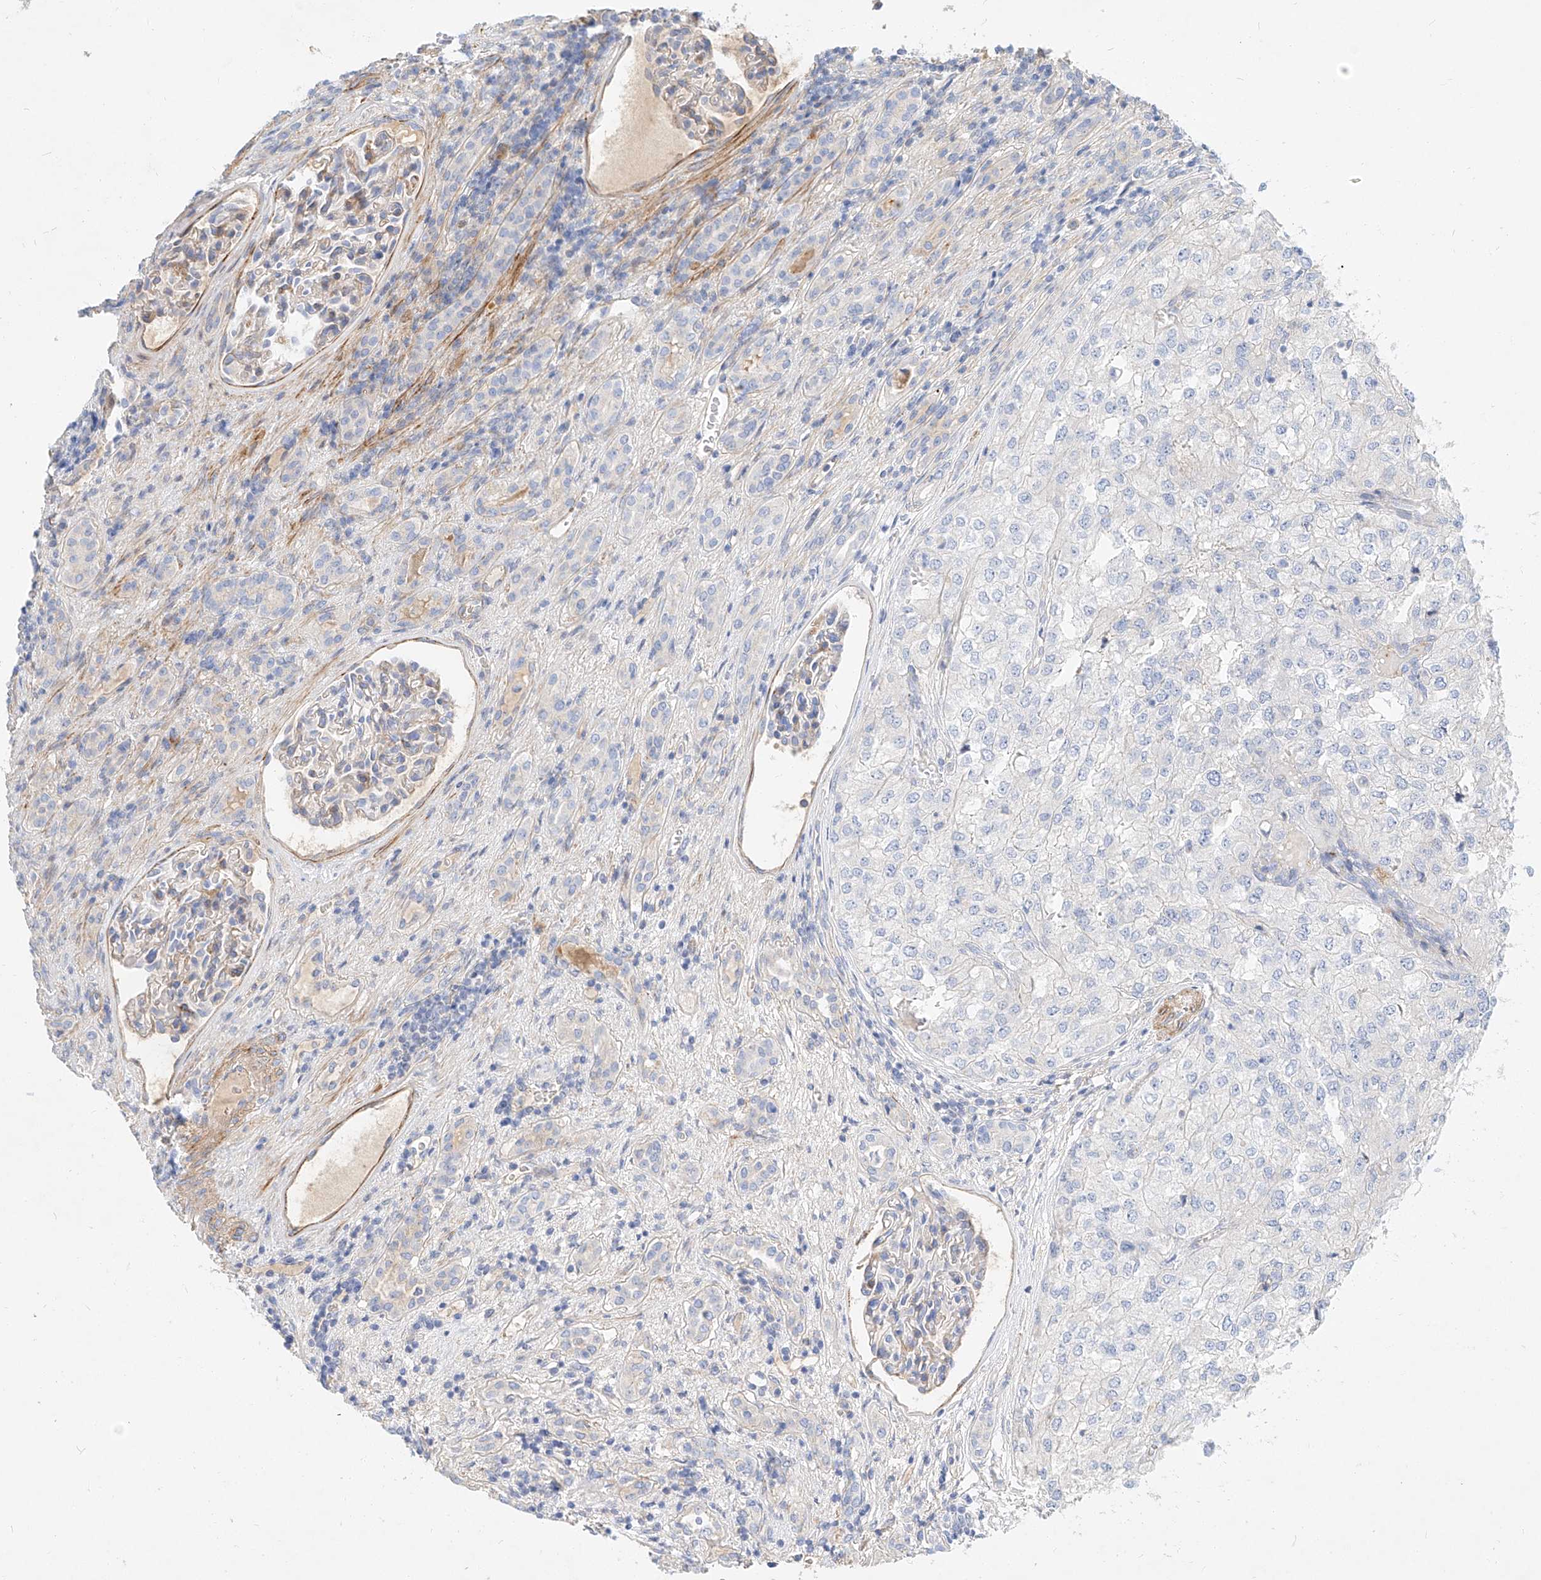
{"staining": {"intensity": "negative", "quantity": "none", "location": "none"}, "tissue": "renal cancer", "cell_type": "Tumor cells", "image_type": "cancer", "snomed": [{"axis": "morphology", "description": "Adenocarcinoma, NOS"}, {"axis": "topography", "description": "Kidney"}], "caption": "Immunohistochemical staining of renal cancer (adenocarcinoma) reveals no significant positivity in tumor cells. Brightfield microscopy of IHC stained with DAB (3,3'-diaminobenzidine) (brown) and hematoxylin (blue), captured at high magnification.", "gene": "KCNH5", "patient": {"sex": "female", "age": 54}}